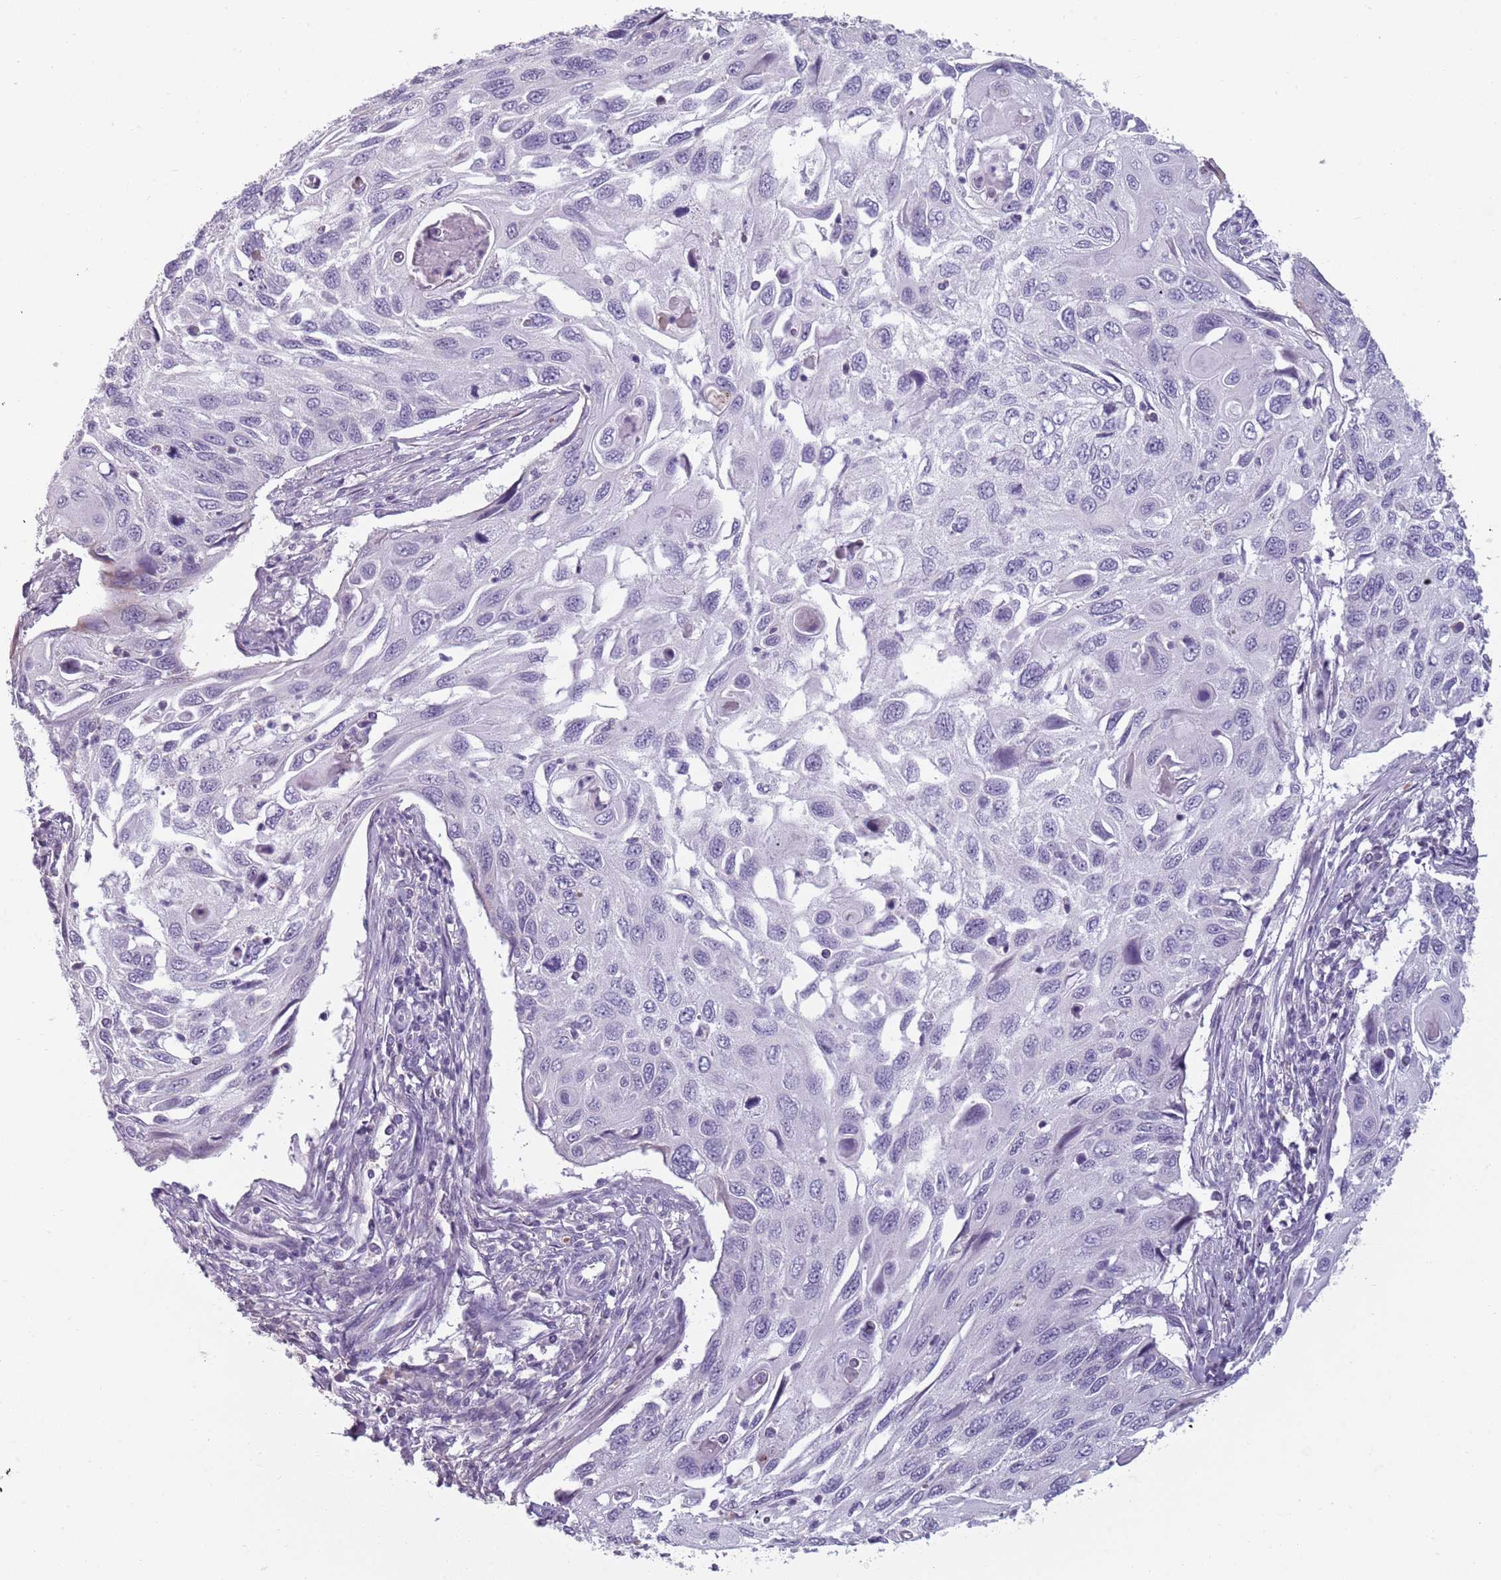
{"staining": {"intensity": "negative", "quantity": "none", "location": "none"}, "tissue": "cervical cancer", "cell_type": "Tumor cells", "image_type": "cancer", "snomed": [{"axis": "morphology", "description": "Squamous cell carcinoma, NOS"}, {"axis": "topography", "description": "Cervix"}], "caption": "Immunohistochemistry photomicrograph of cervical cancer stained for a protein (brown), which reveals no staining in tumor cells.", "gene": "PIEZO1", "patient": {"sex": "female", "age": 70}}